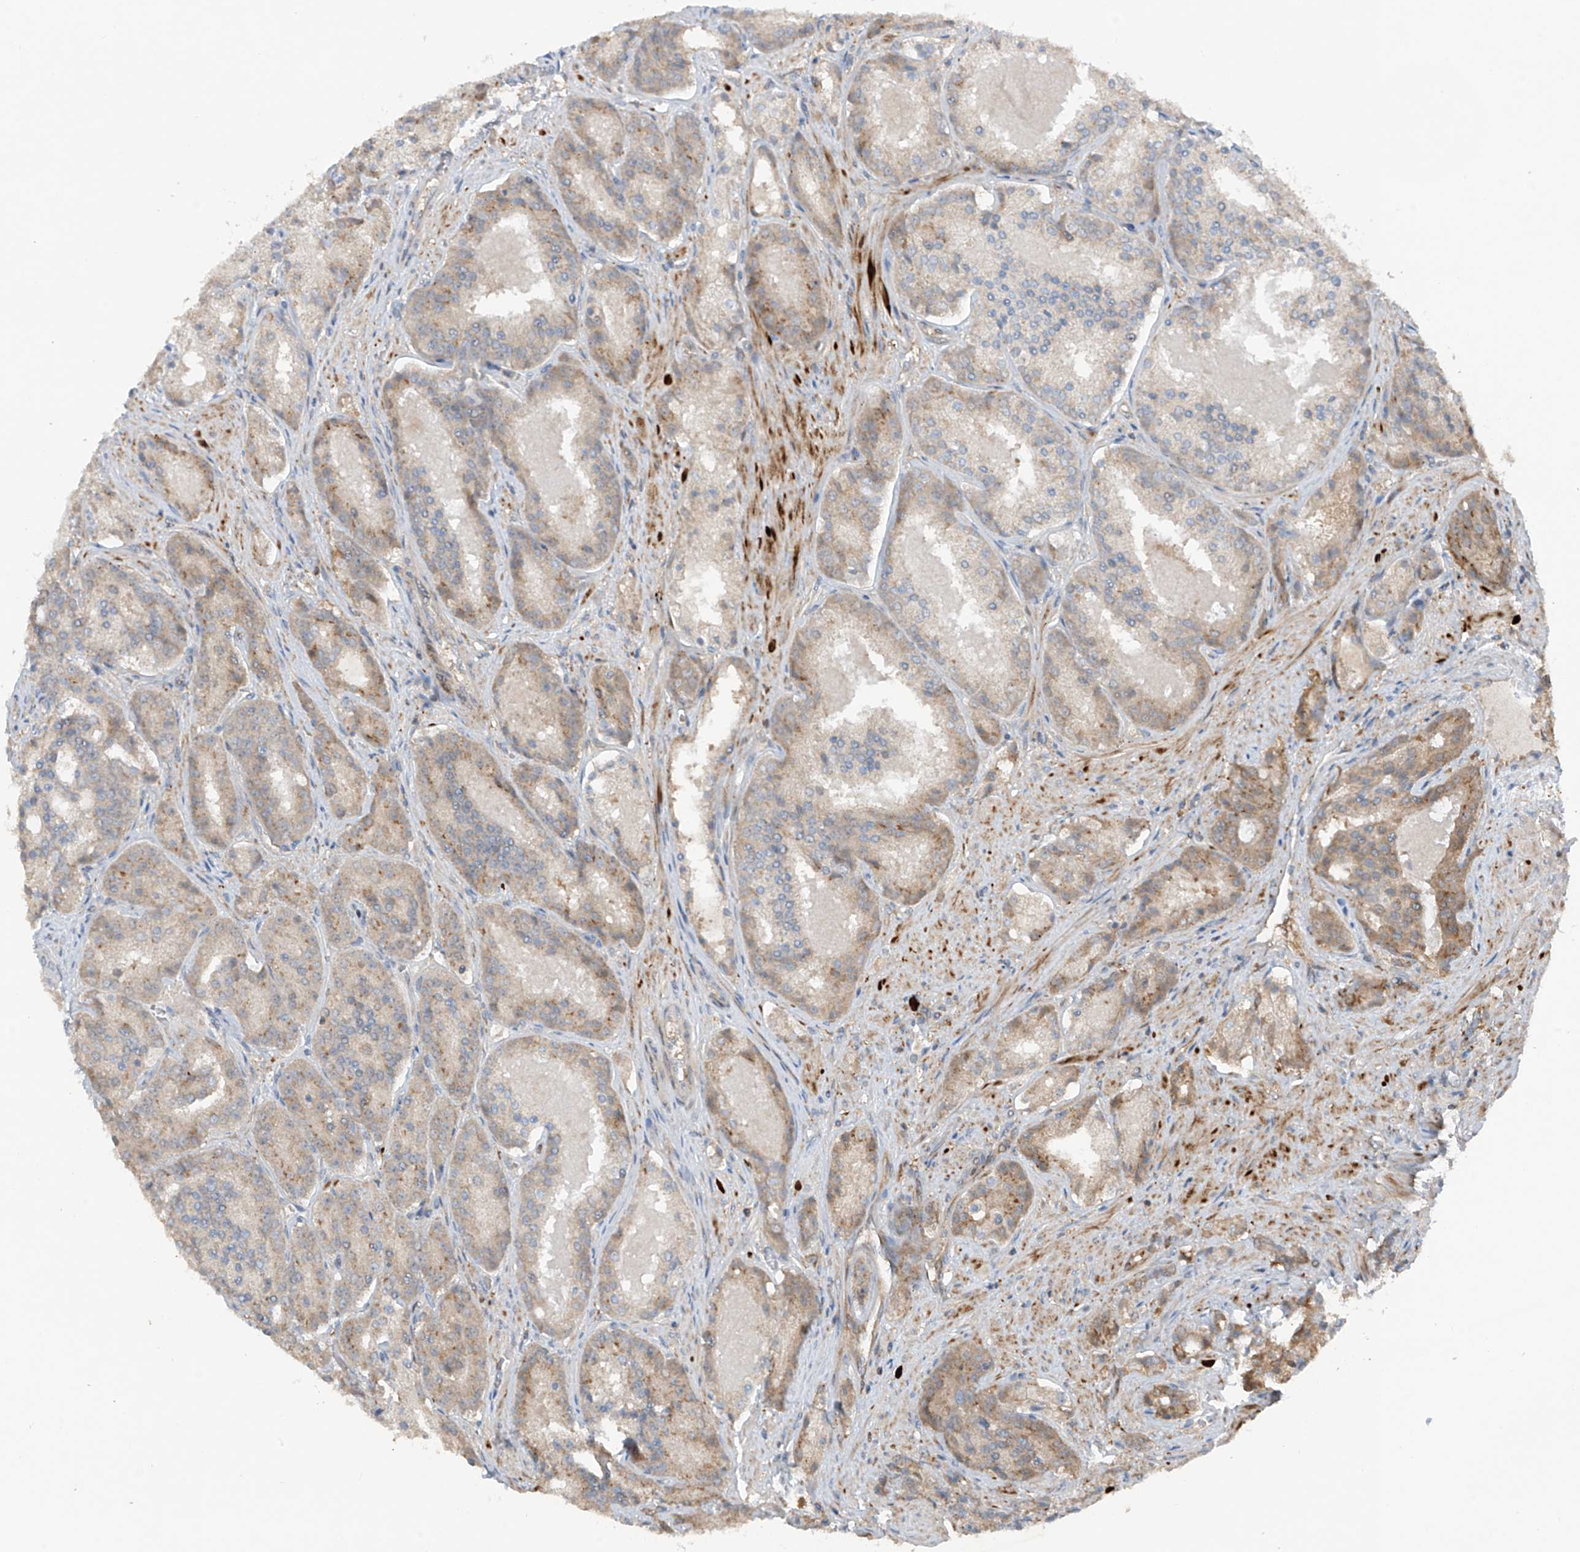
{"staining": {"intensity": "weak", "quantity": ">75%", "location": "cytoplasmic/membranous"}, "tissue": "prostate cancer", "cell_type": "Tumor cells", "image_type": "cancer", "snomed": [{"axis": "morphology", "description": "Adenocarcinoma, High grade"}, {"axis": "topography", "description": "Prostate"}], "caption": "Protein expression analysis of human high-grade adenocarcinoma (prostate) reveals weak cytoplasmic/membranous expression in about >75% of tumor cells.", "gene": "SAMD3", "patient": {"sex": "male", "age": 60}}